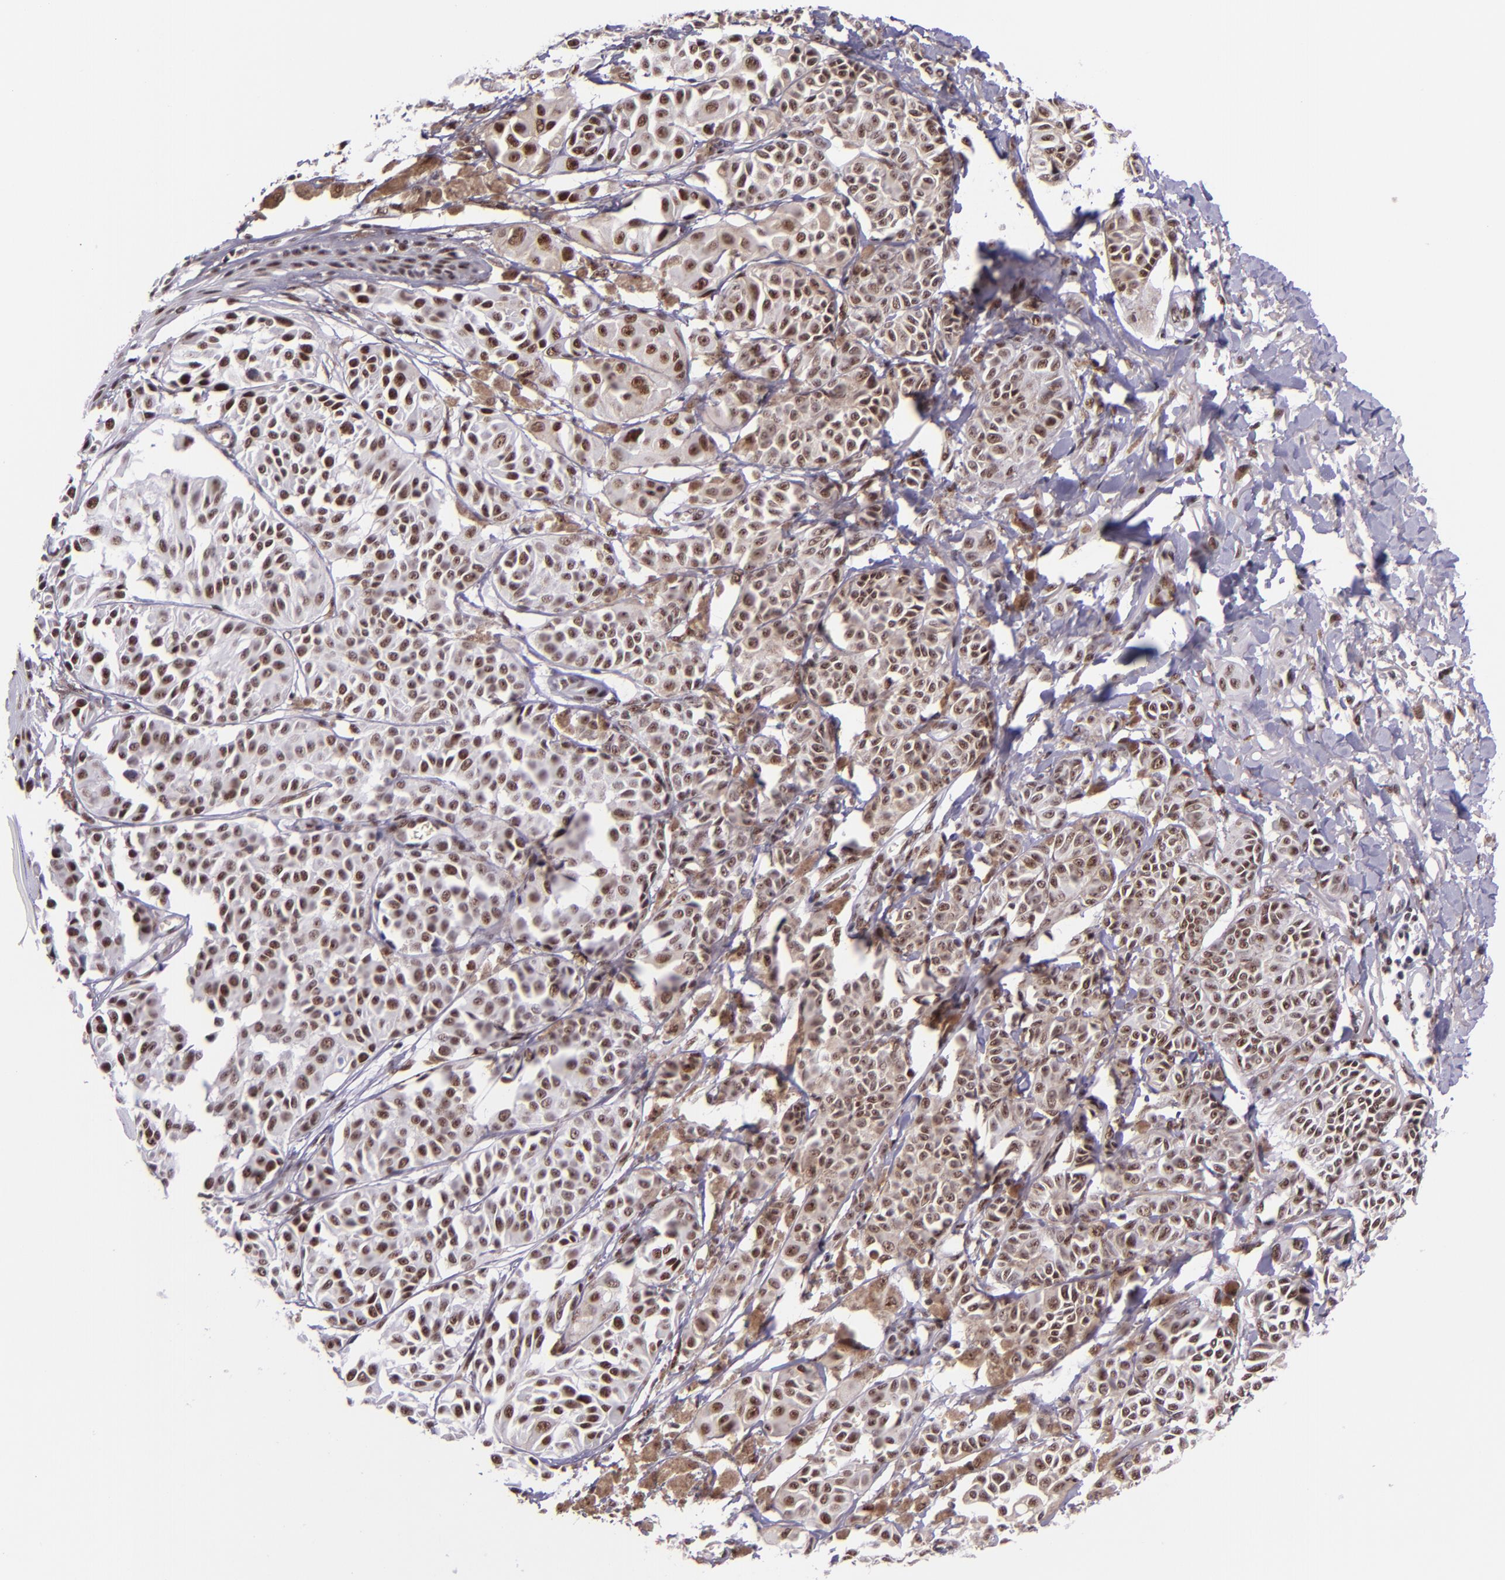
{"staining": {"intensity": "moderate", "quantity": "25%-75%", "location": "nuclear"}, "tissue": "melanoma", "cell_type": "Tumor cells", "image_type": "cancer", "snomed": [{"axis": "morphology", "description": "Malignant melanoma, NOS"}, {"axis": "topography", "description": "Skin"}], "caption": "Immunohistochemical staining of human melanoma shows medium levels of moderate nuclear expression in approximately 25%-75% of tumor cells.", "gene": "GPKOW", "patient": {"sex": "male", "age": 76}}